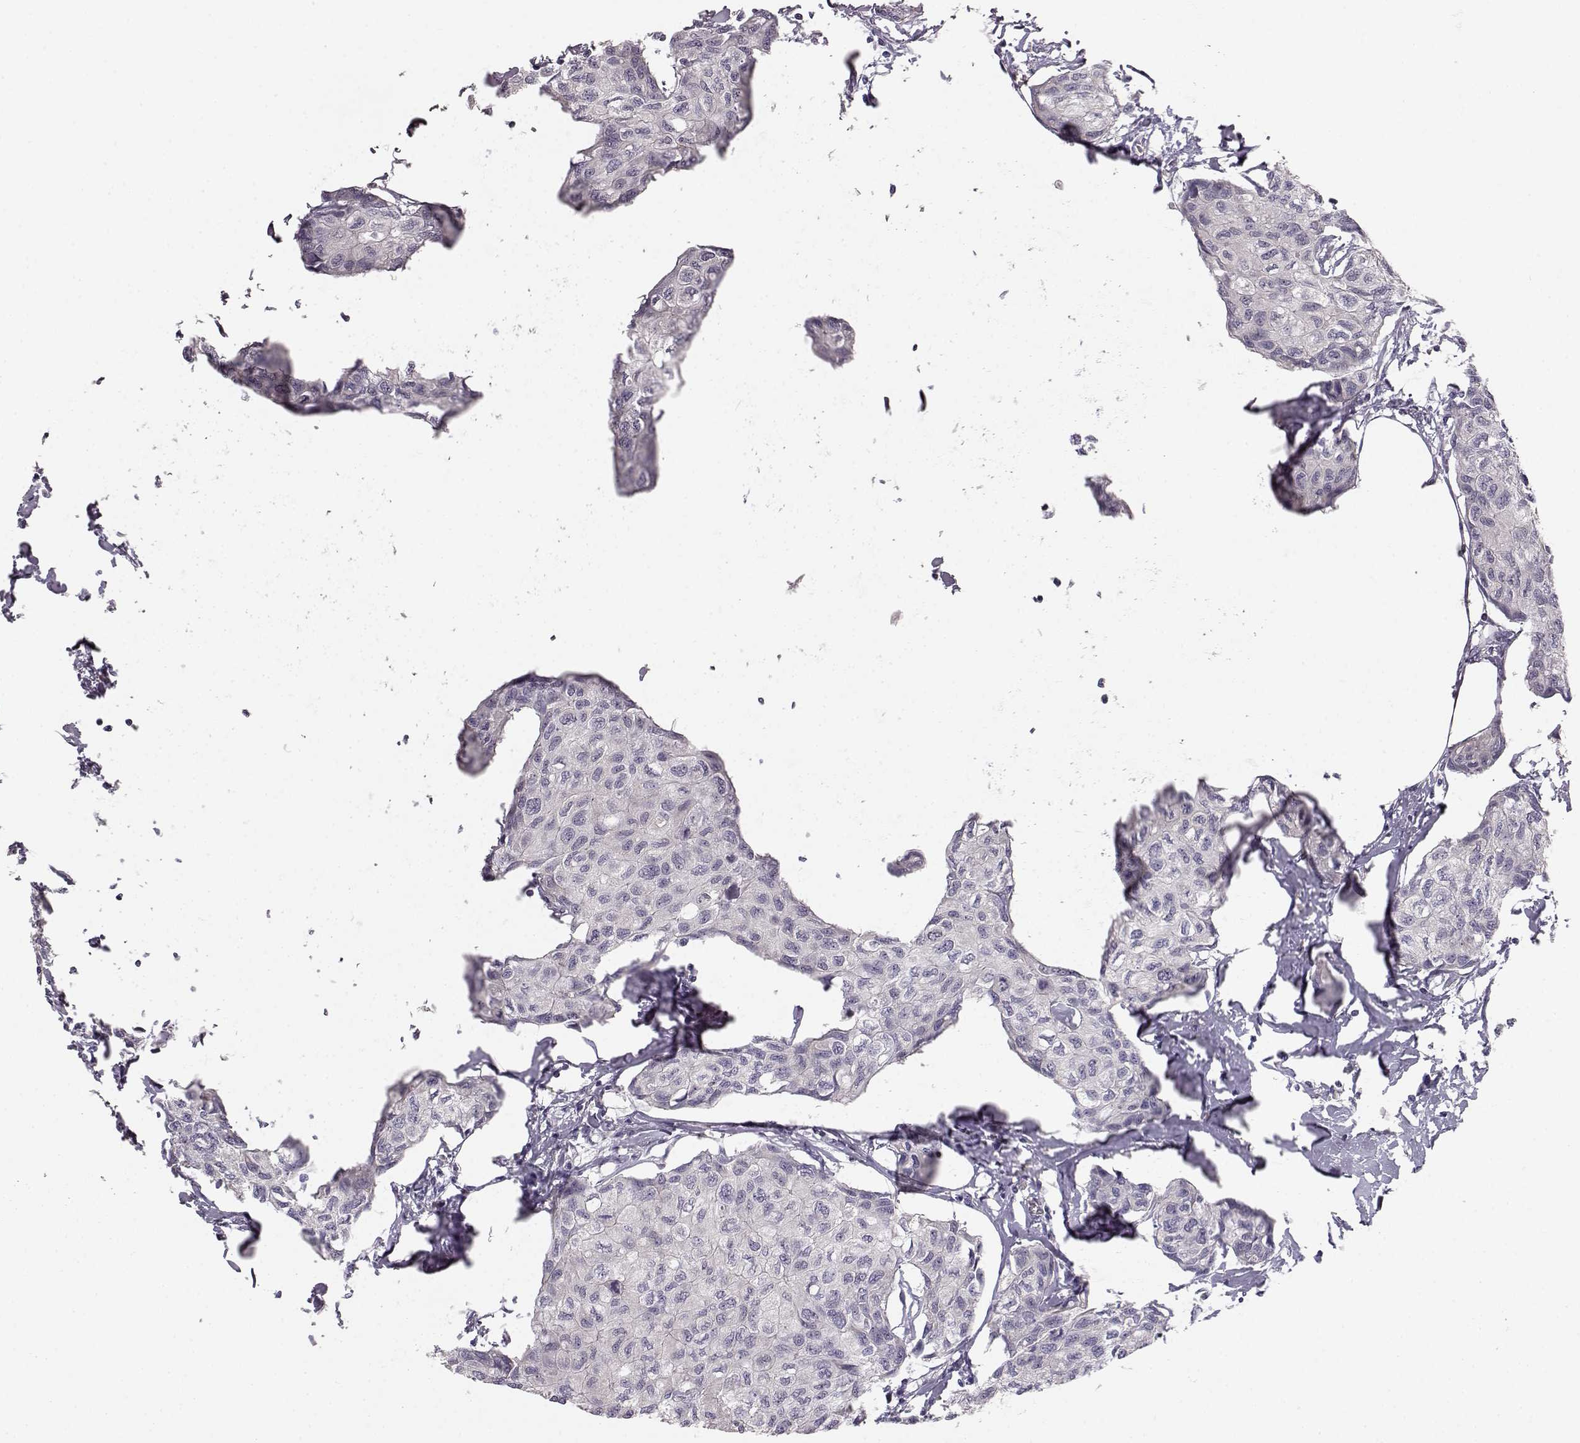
{"staining": {"intensity": "negative", "quantity": "none", "location": "none"}, "tissue": "breast cancer", "cell_type": "Tumor cells", "image_type": "cancer", "snomed": [{"axis": "morphology", "description": "Duct carcinoma"}, {"axis": "topography", "description": "Breast"}], "caption": "There is no significant positivity in tumor cells of intraductal carcinoma (breast).", "gene": "BFSP2", "patient": {"sex": "female", "age": 80}}